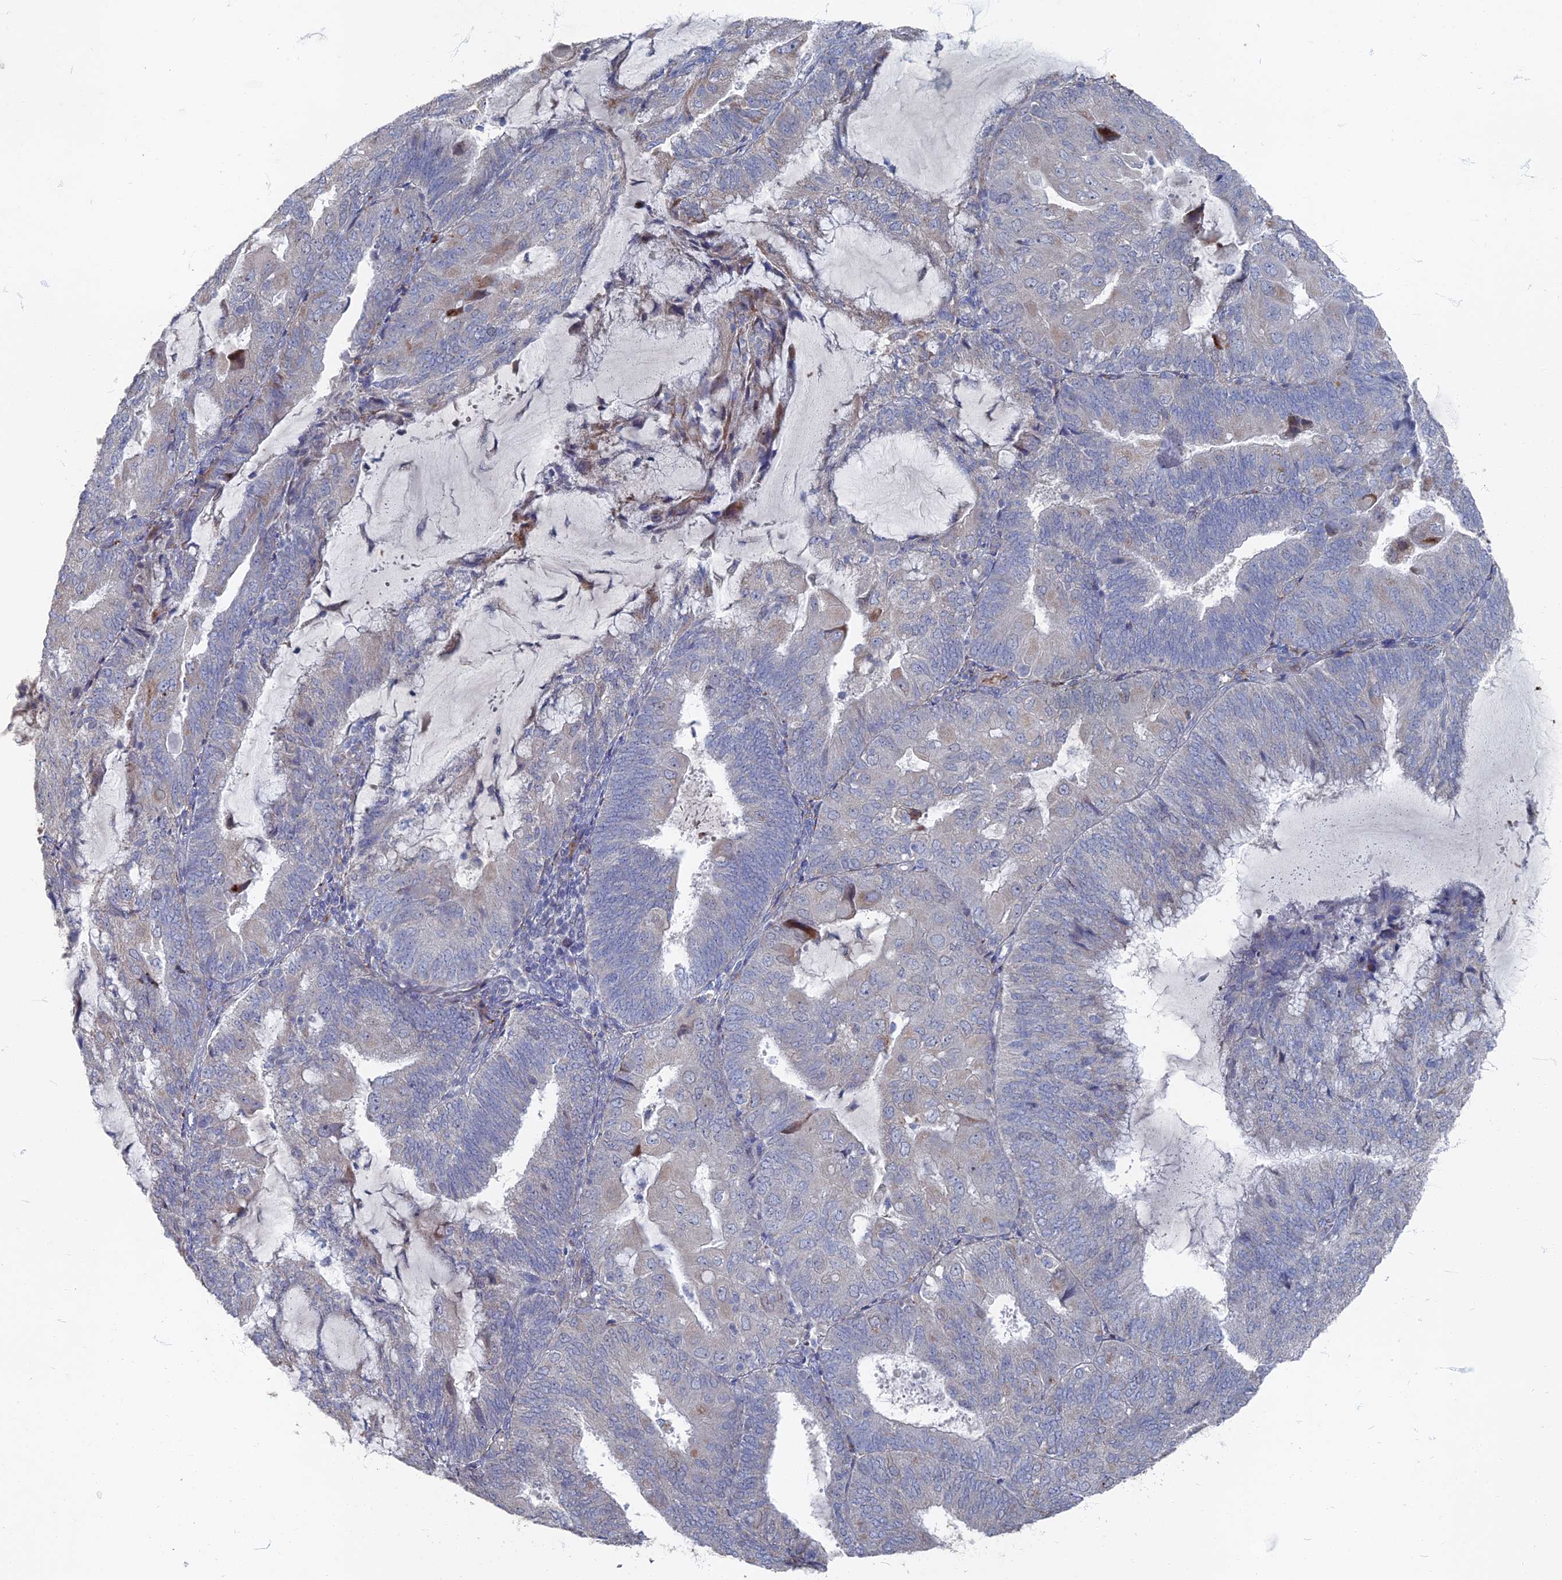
{"staining": {"intensity": "negative", "quantity": "none", "location": "none"}, "tissue": "endometrial cancer", "cell_type": "Tumor cells", "image_type": "cancer", "snomed": [{"axis": "morphology", "description": "Adenocarcinoma, NOS"}, {"axis": "topography", "description": "Endometrium"}], "caption": "High power microscopy histopathology image of an immunohistochemistry micrograph of endometrial adenocarcinoma, revealing no significant positivity in tumor cells. (Immunohistochemistry (ihc), brightfield microscopy, high magnification).", "gene": "TMEM128", "patient": {"sex": "female", "age": 81}}